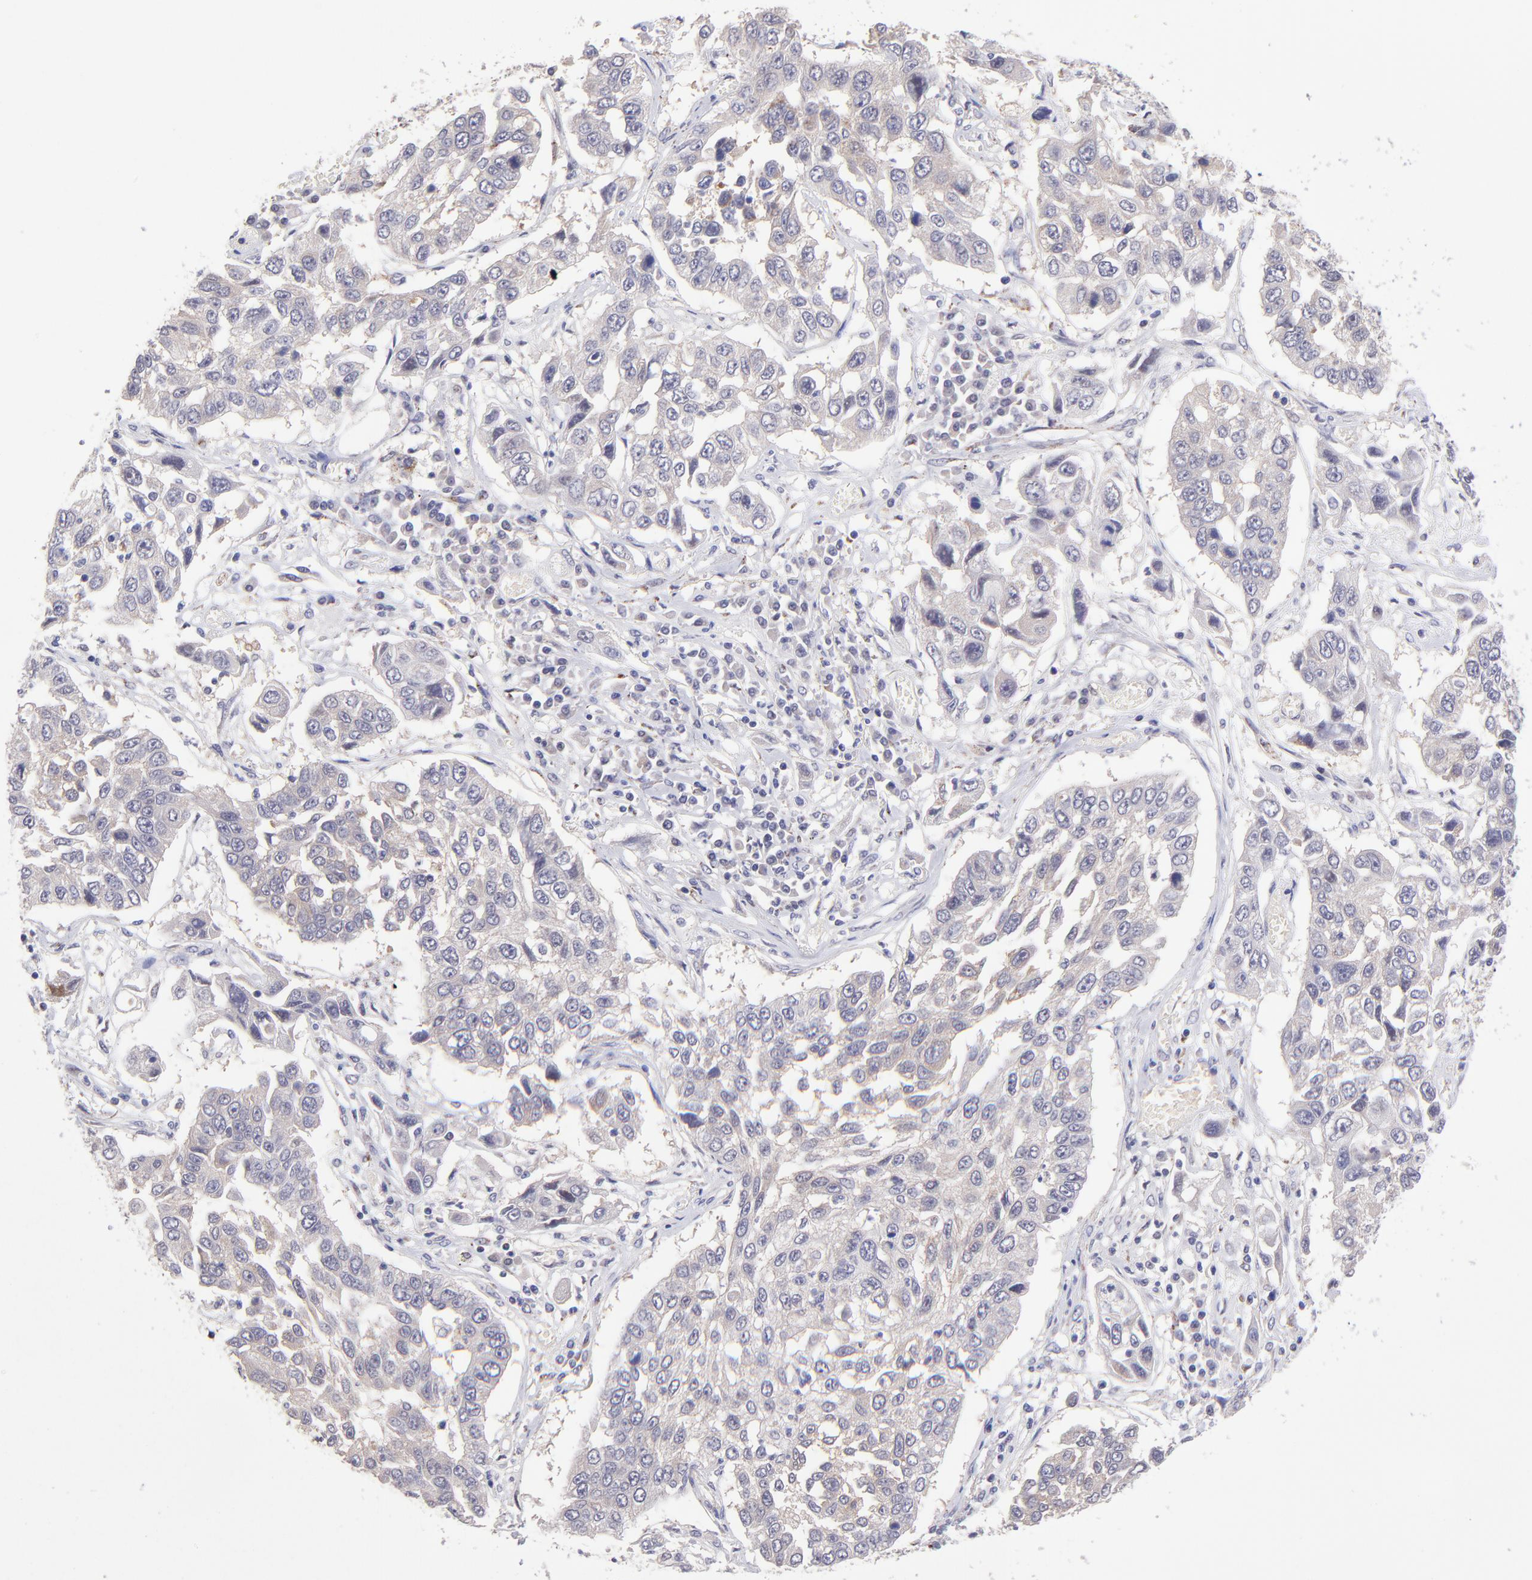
{"staining": {"intensity": "negative", "quantity": "none", "location": "none"}, "tissue": "lung cancer", "cell_type": "Tumor cells", "image_type": "cancer", "snomed": [{"axis": "morphology", "description": "Squamous cell carcinoma, NOS"}, {"axis": "topography", "description": "Lung"}], "caption": "Immunohistochemical staining of human lung cancer reveals no significant positivity in tumor cells.", "gene": "NSF", "patient": {"sex": "male", "age": 71}}